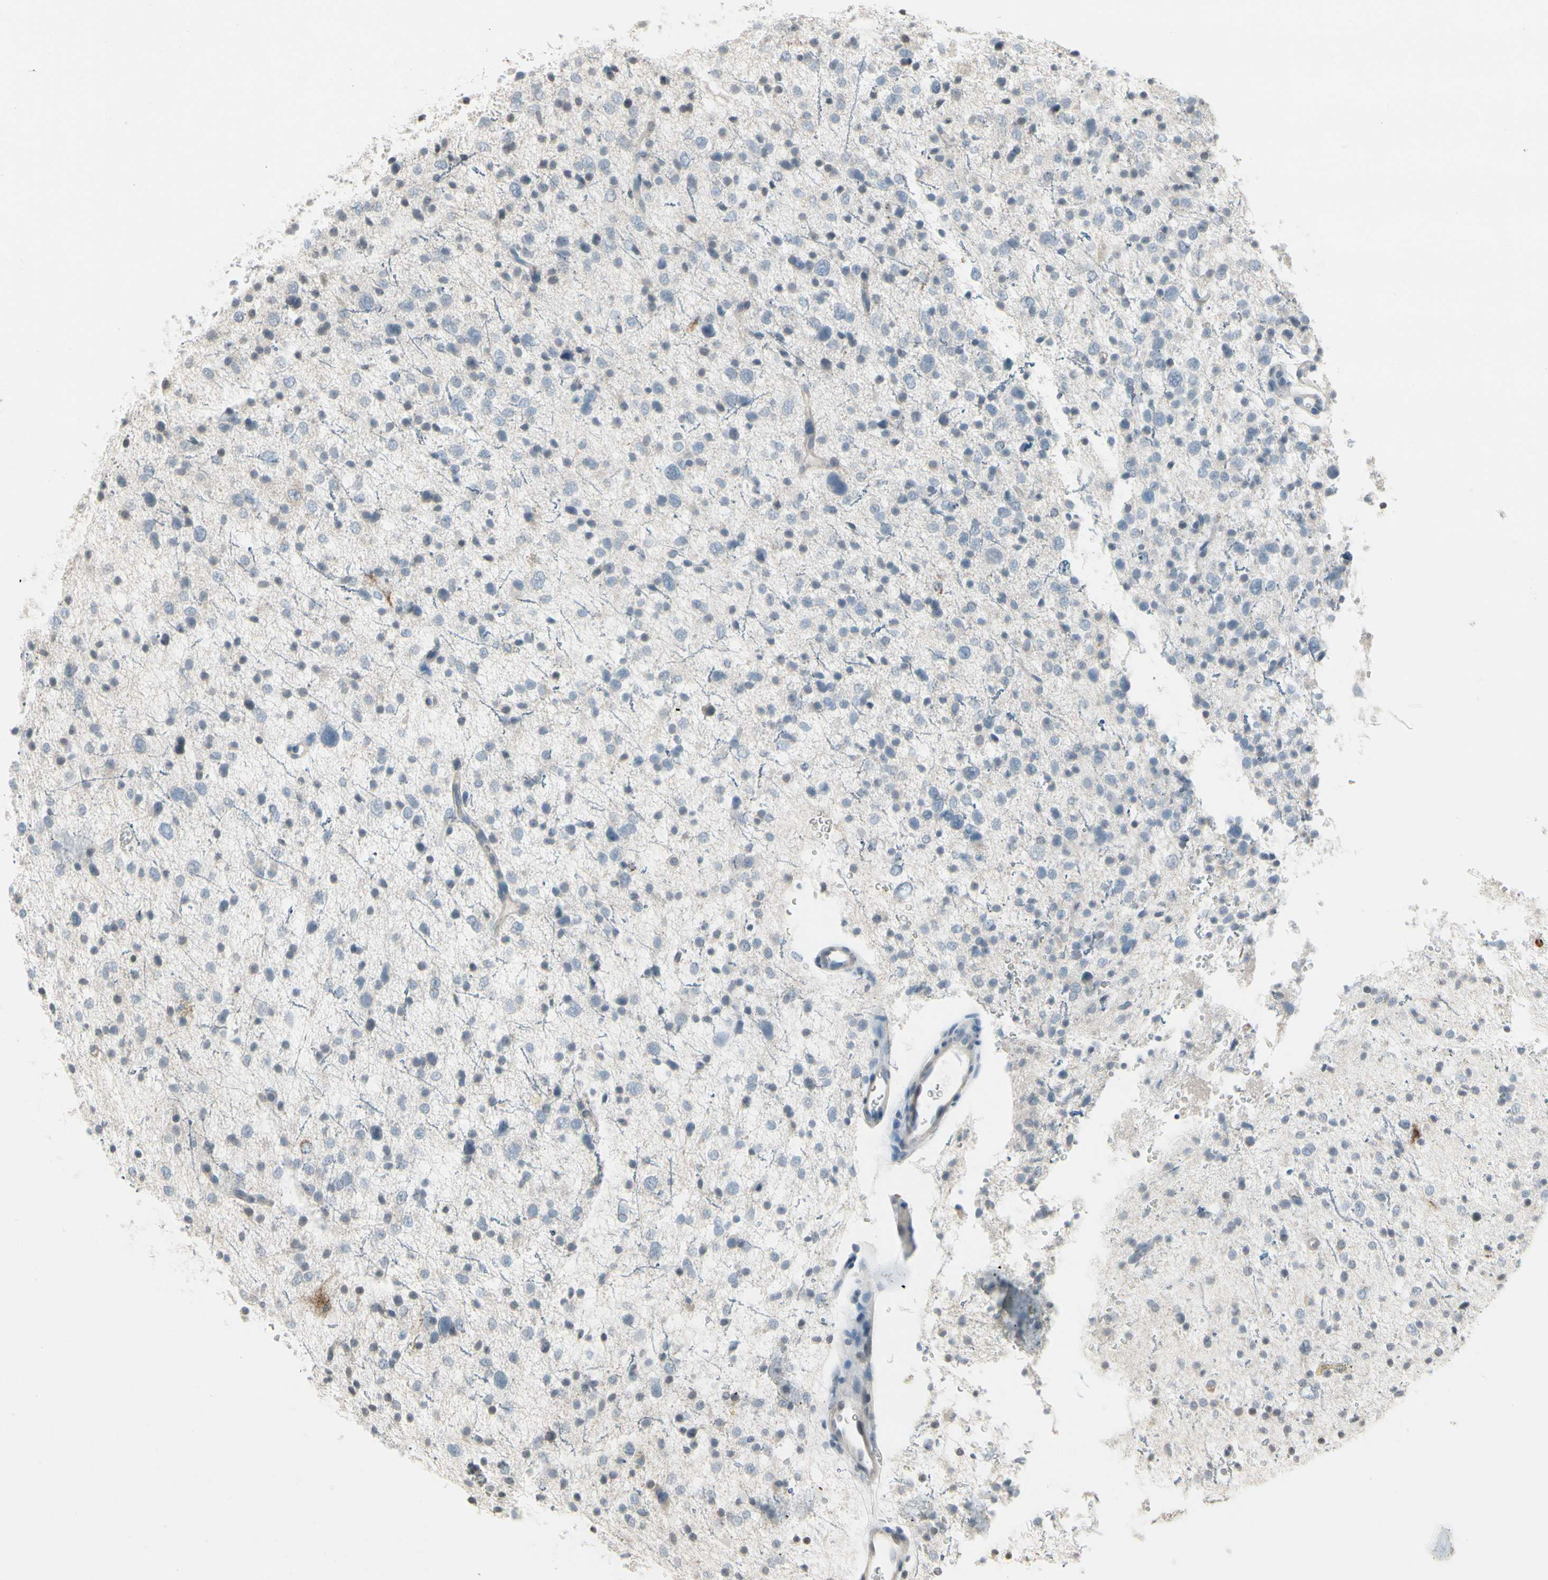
{"staining": {"intensity": "negative", "quantity": "none", "location": "none"}, "tissue": "glioma", "cell_type": "Tumor cells", "image_type": "cancer", "snomed": [{"axis": "morphology", "description": "Glioma, malignant, Low grade"}, {"axis": "topography", "description": "Brain"}], "caption": "Tumor cells show no significant protein expression in malignant glioma (low-grade).", "gene": "ARG2", "patient": {"sex": "female", "age": 37}}